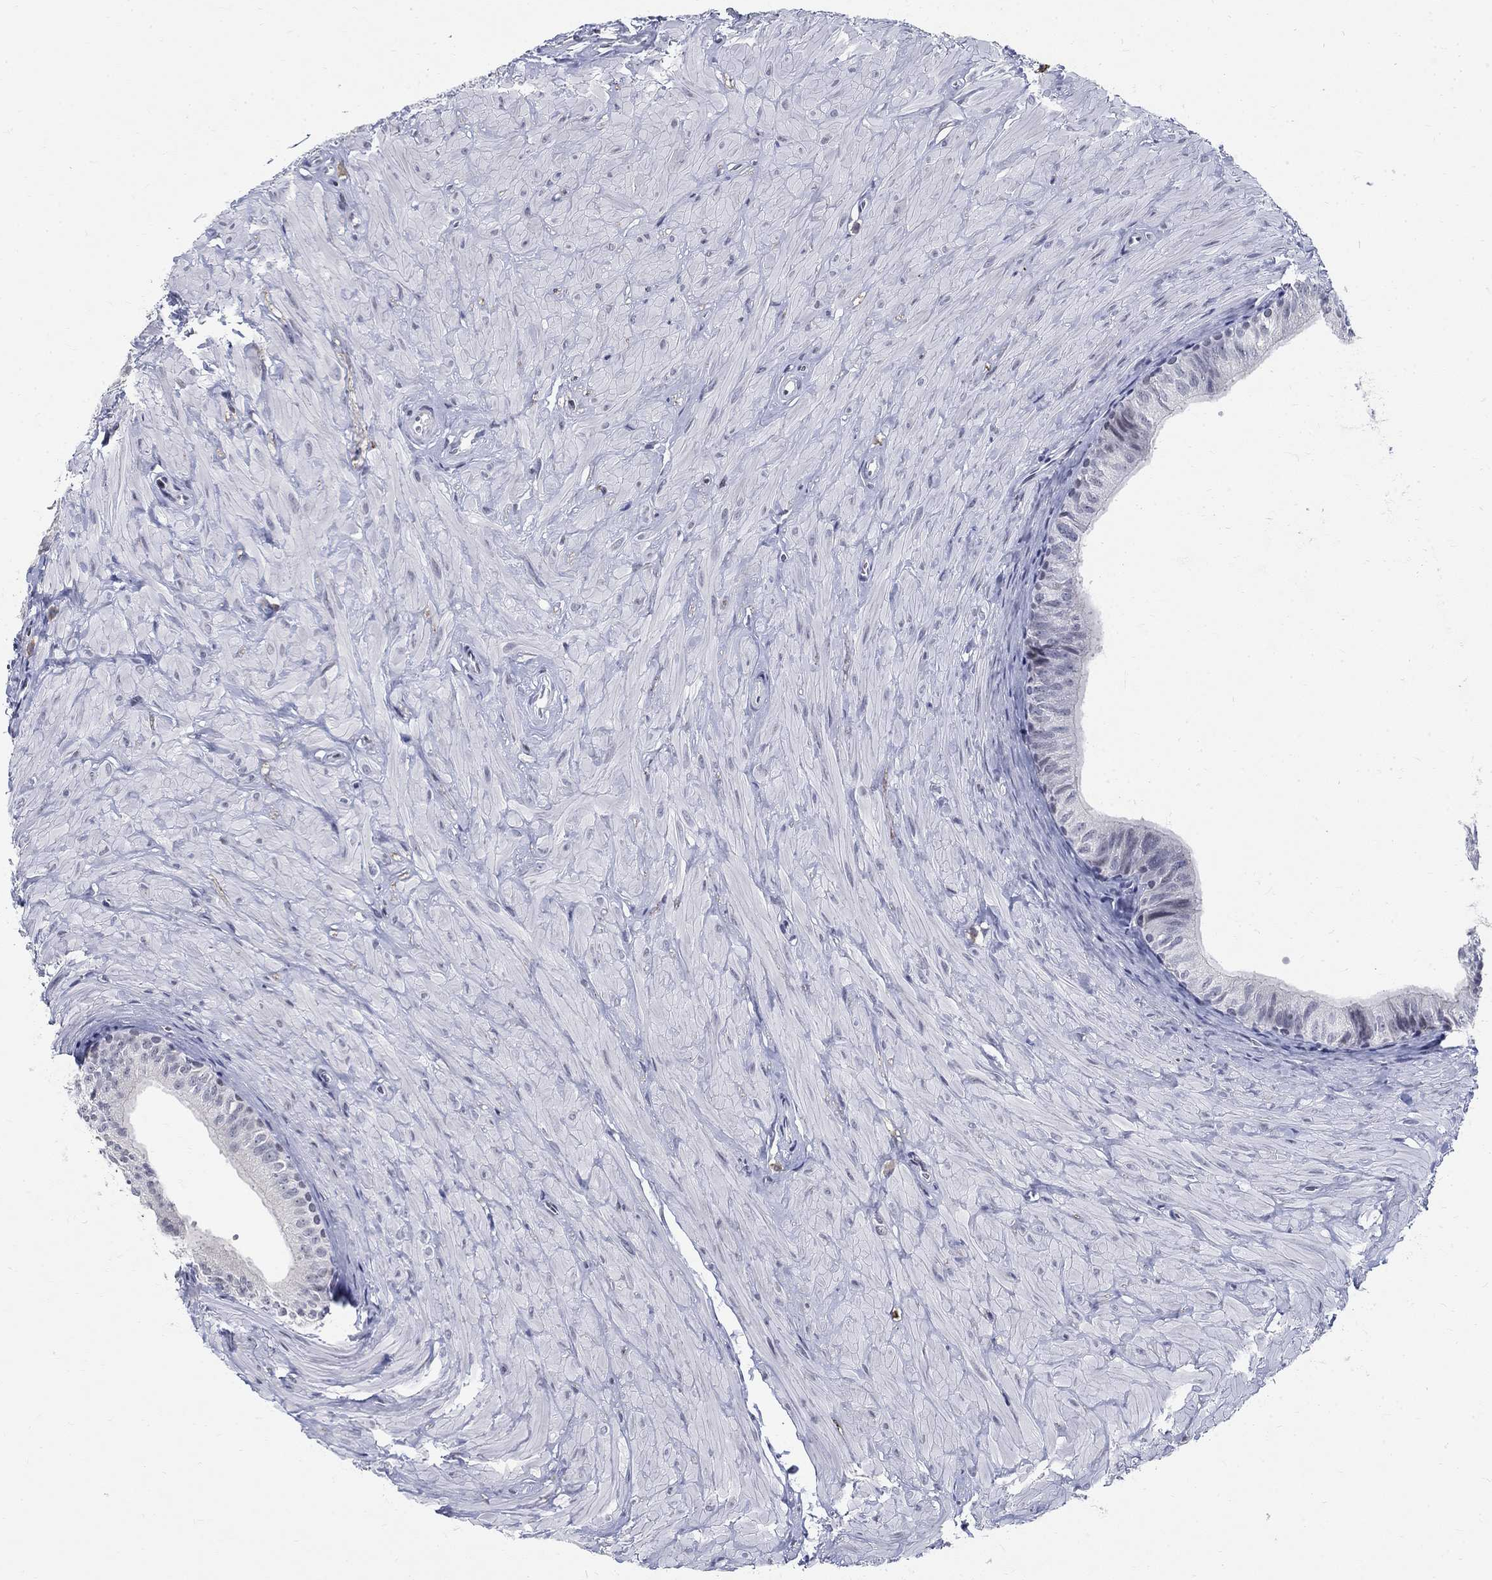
{"staining": {"intensity": "negative", "quantity": "none", "location": "none"}, "tissue": "epididymis", "cell_type": "Glandular cells", "image_type": "normal", "snomed": [{"axis": "morphology", "description": "Normal tissue, NOS"}, {"axis": "topography", "description": "Epididymis"}, {"axis": "topography", "description": "Vas deferens"}], "caption": "Immunohistochemistry image of benign epididymis: human epididymis stained with DAB reveals no significant protein positivity in glandular cells. The staining was performed using DAB to visualize the protein expression in brown, while the nuclei were stained in blue with hematoxylin (Magnification: 20x).", "gene": "BHLHE22", "patient": {"sex": "male", "age": 23}}